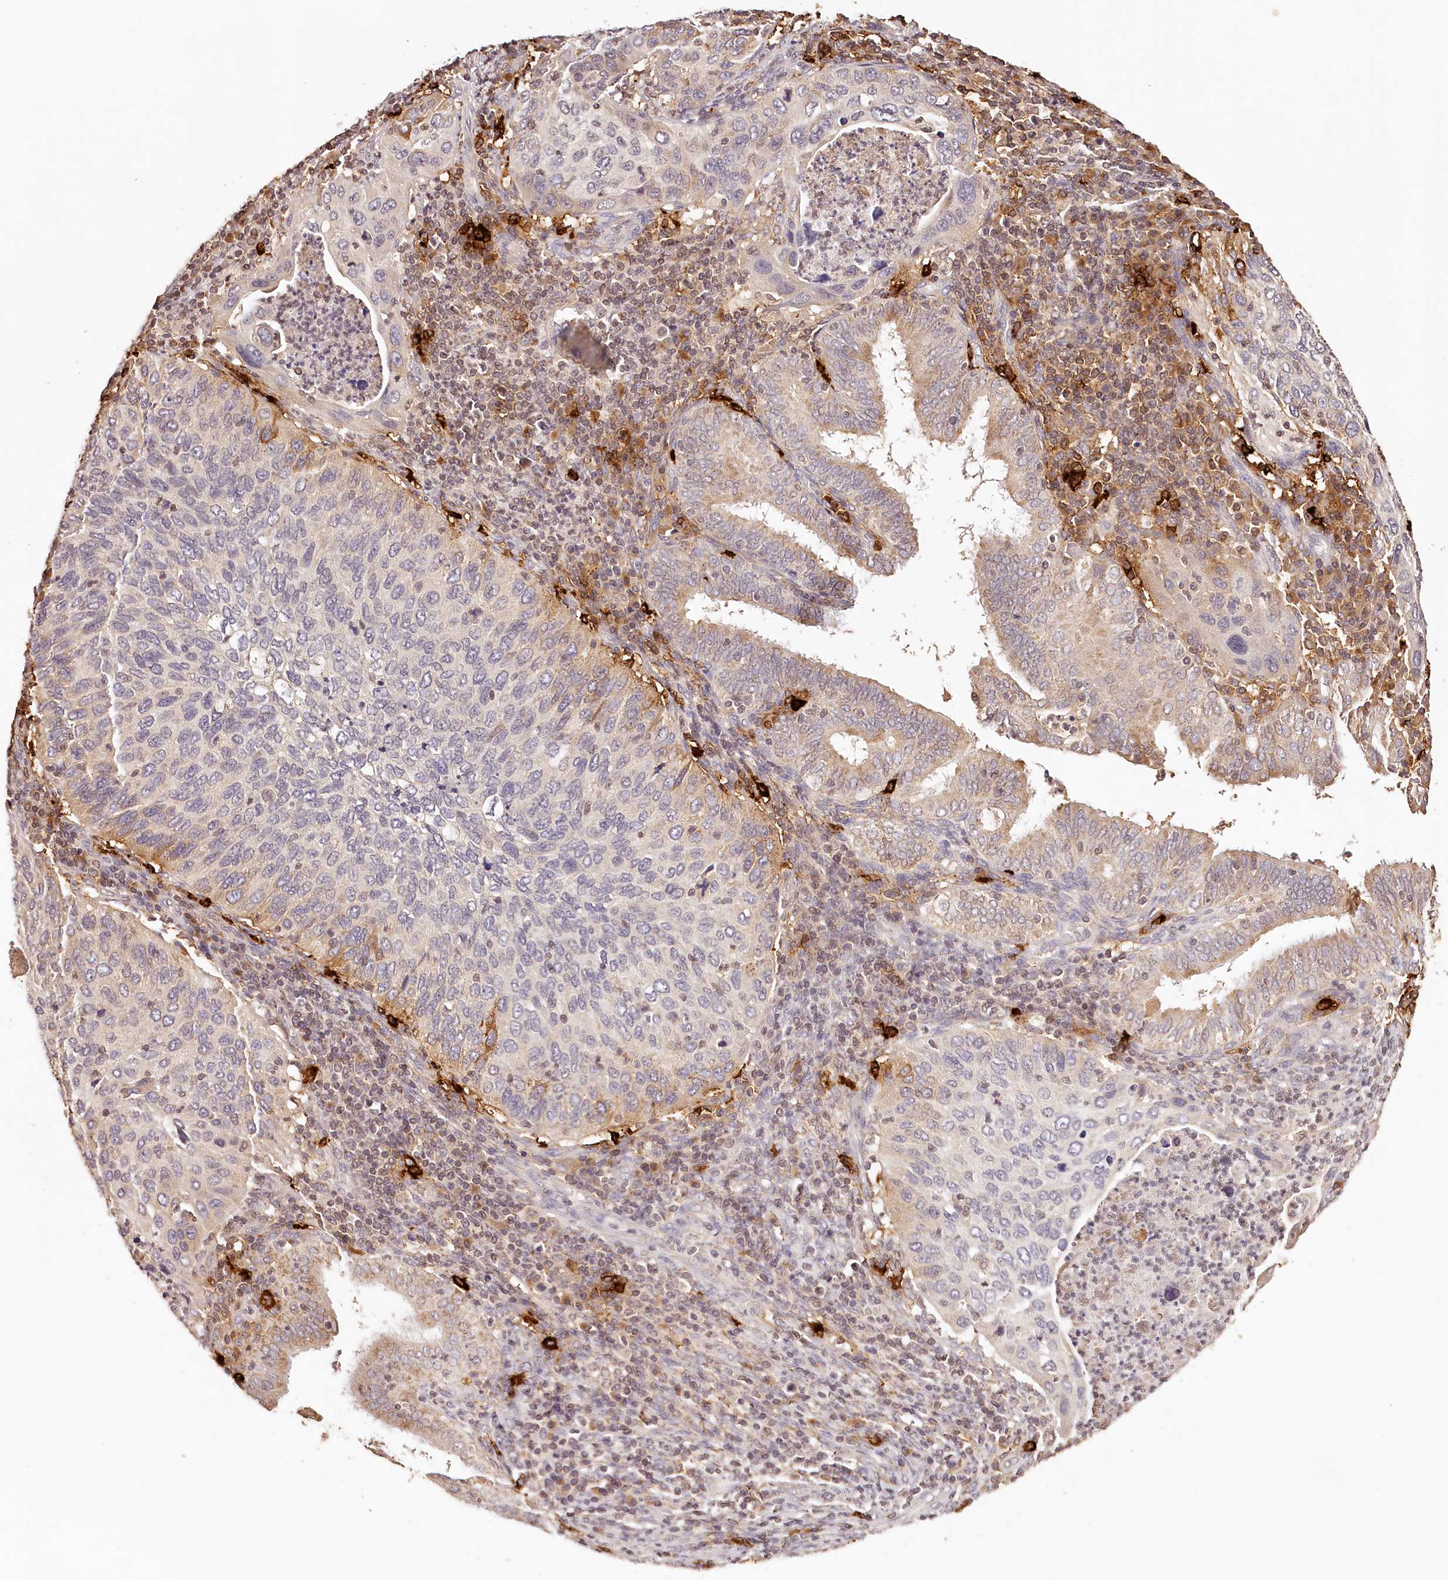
{"staining": {"intensity": "weak", "quantity": "<25%", "location": "cytoplasmic/membranous"}, "tissue": "cervical cancer", "cell_type": "Tumor cells", "image_type": "cancer", "snomed": [{"axis": "morphology", "description": "Squamous cell carcinoma, NOS"}, {"axis": "topography", "description": "Cervix"}], "caption": "IHC photomicrograph of neoplastic tissue: cervical cancer stained with DAB (3,3'-diaminobenzidine) reveals no significant protein staining in tumor cells.", "gene": "SYNGR1", "patient": {"sex": "female", "age": 38}}